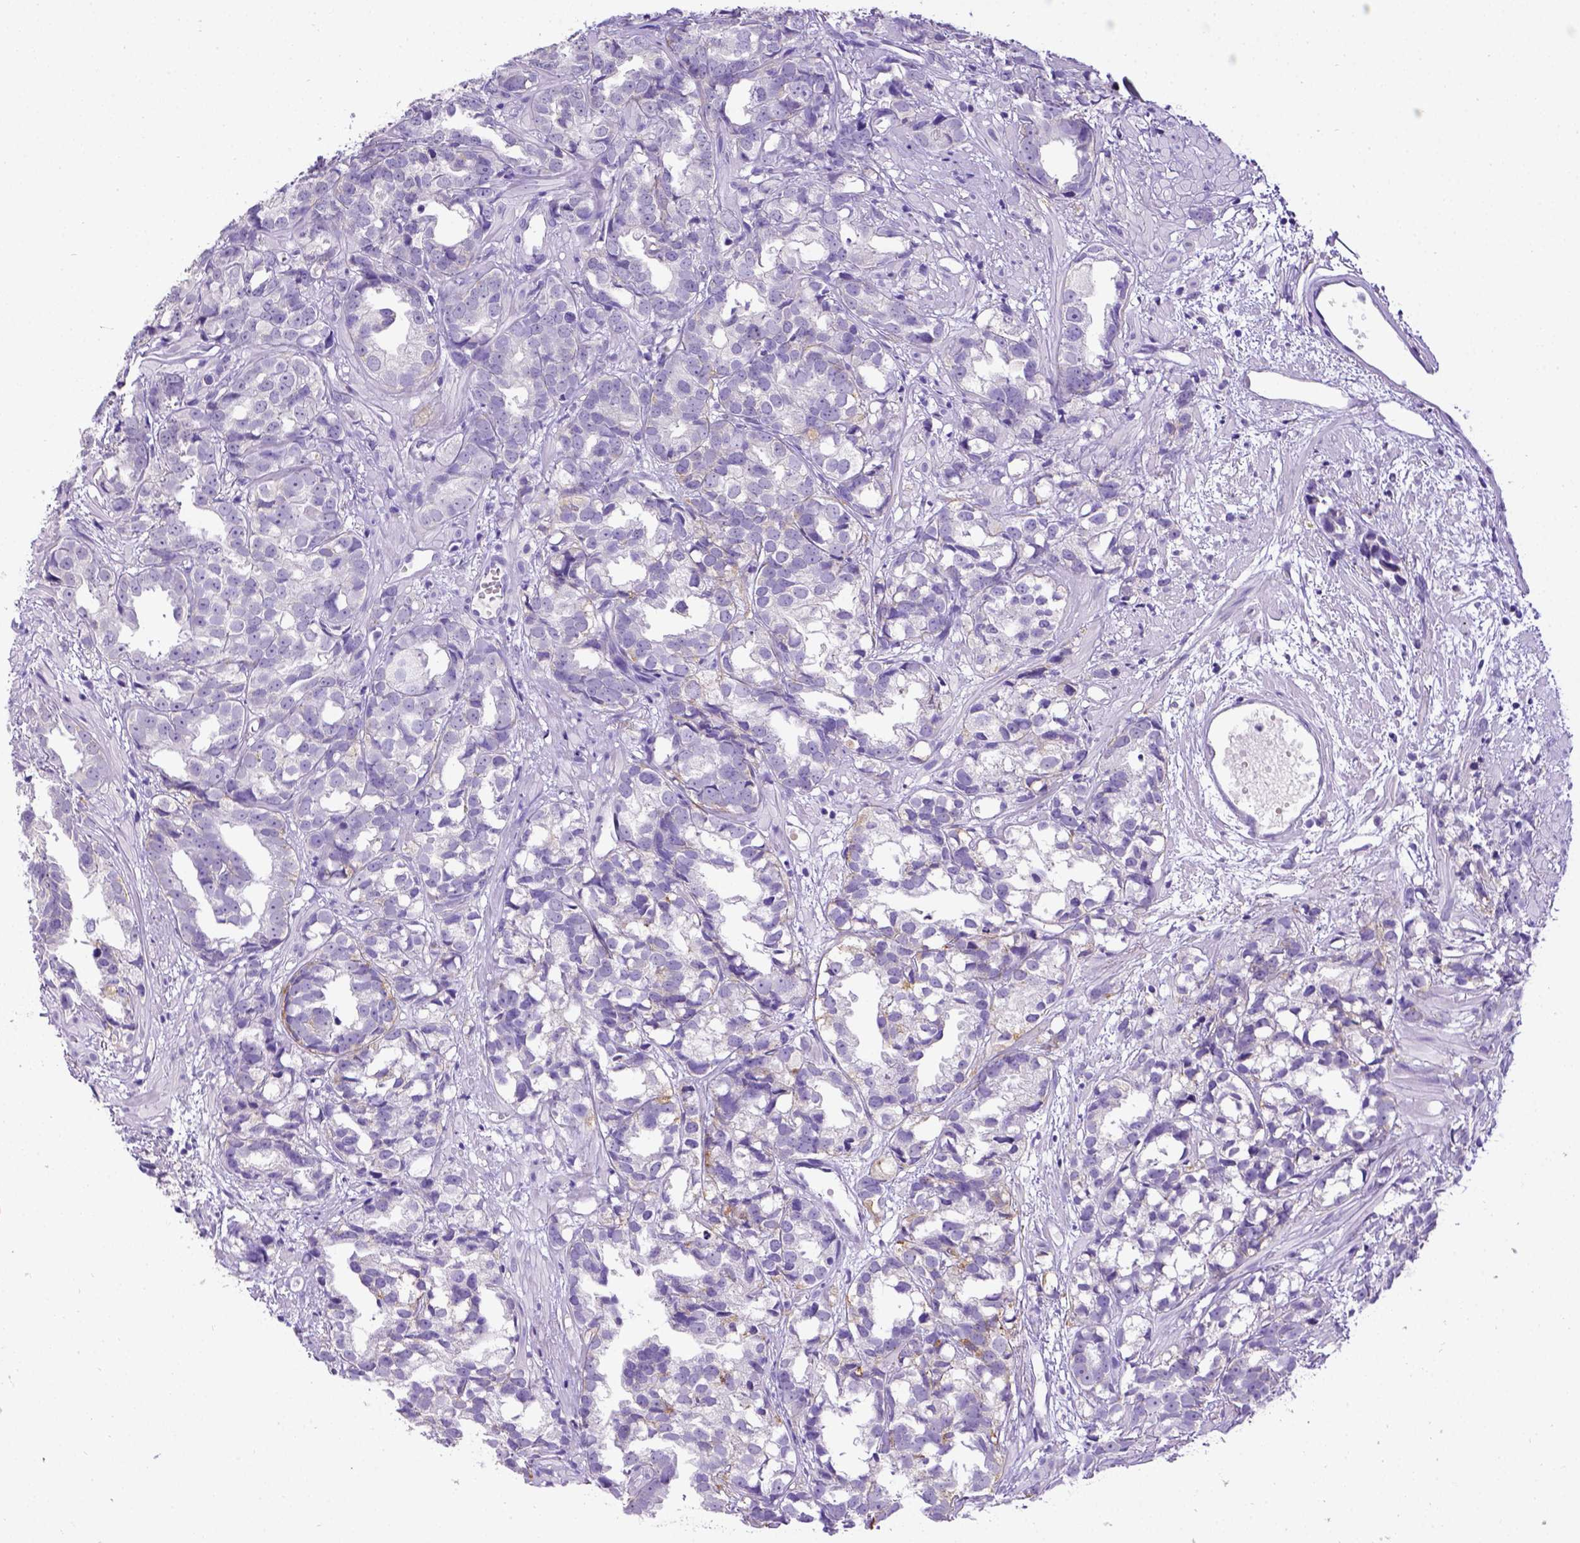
{"staining": {"intensity": "negative", "quantity": "none", "location": "none"}, "tissue": "prostate cancer", "cell_type": "Tumor cells", "image_type": "cancer", "snomed": [{"axis": "morphology", "description": "Adenocarcinoma, High grade"}, {"axis": "topography", "description": "Prostate"}], "caption": "This photomicrograph is of prostate cancer stained with immunohistochemistry (IHC) to label a protein in brown with the nuclei are counter-stained blue. There is no expression in tumor cells.", "gene": "ESR1", "patient": {"sex": "male", "age": 79}}